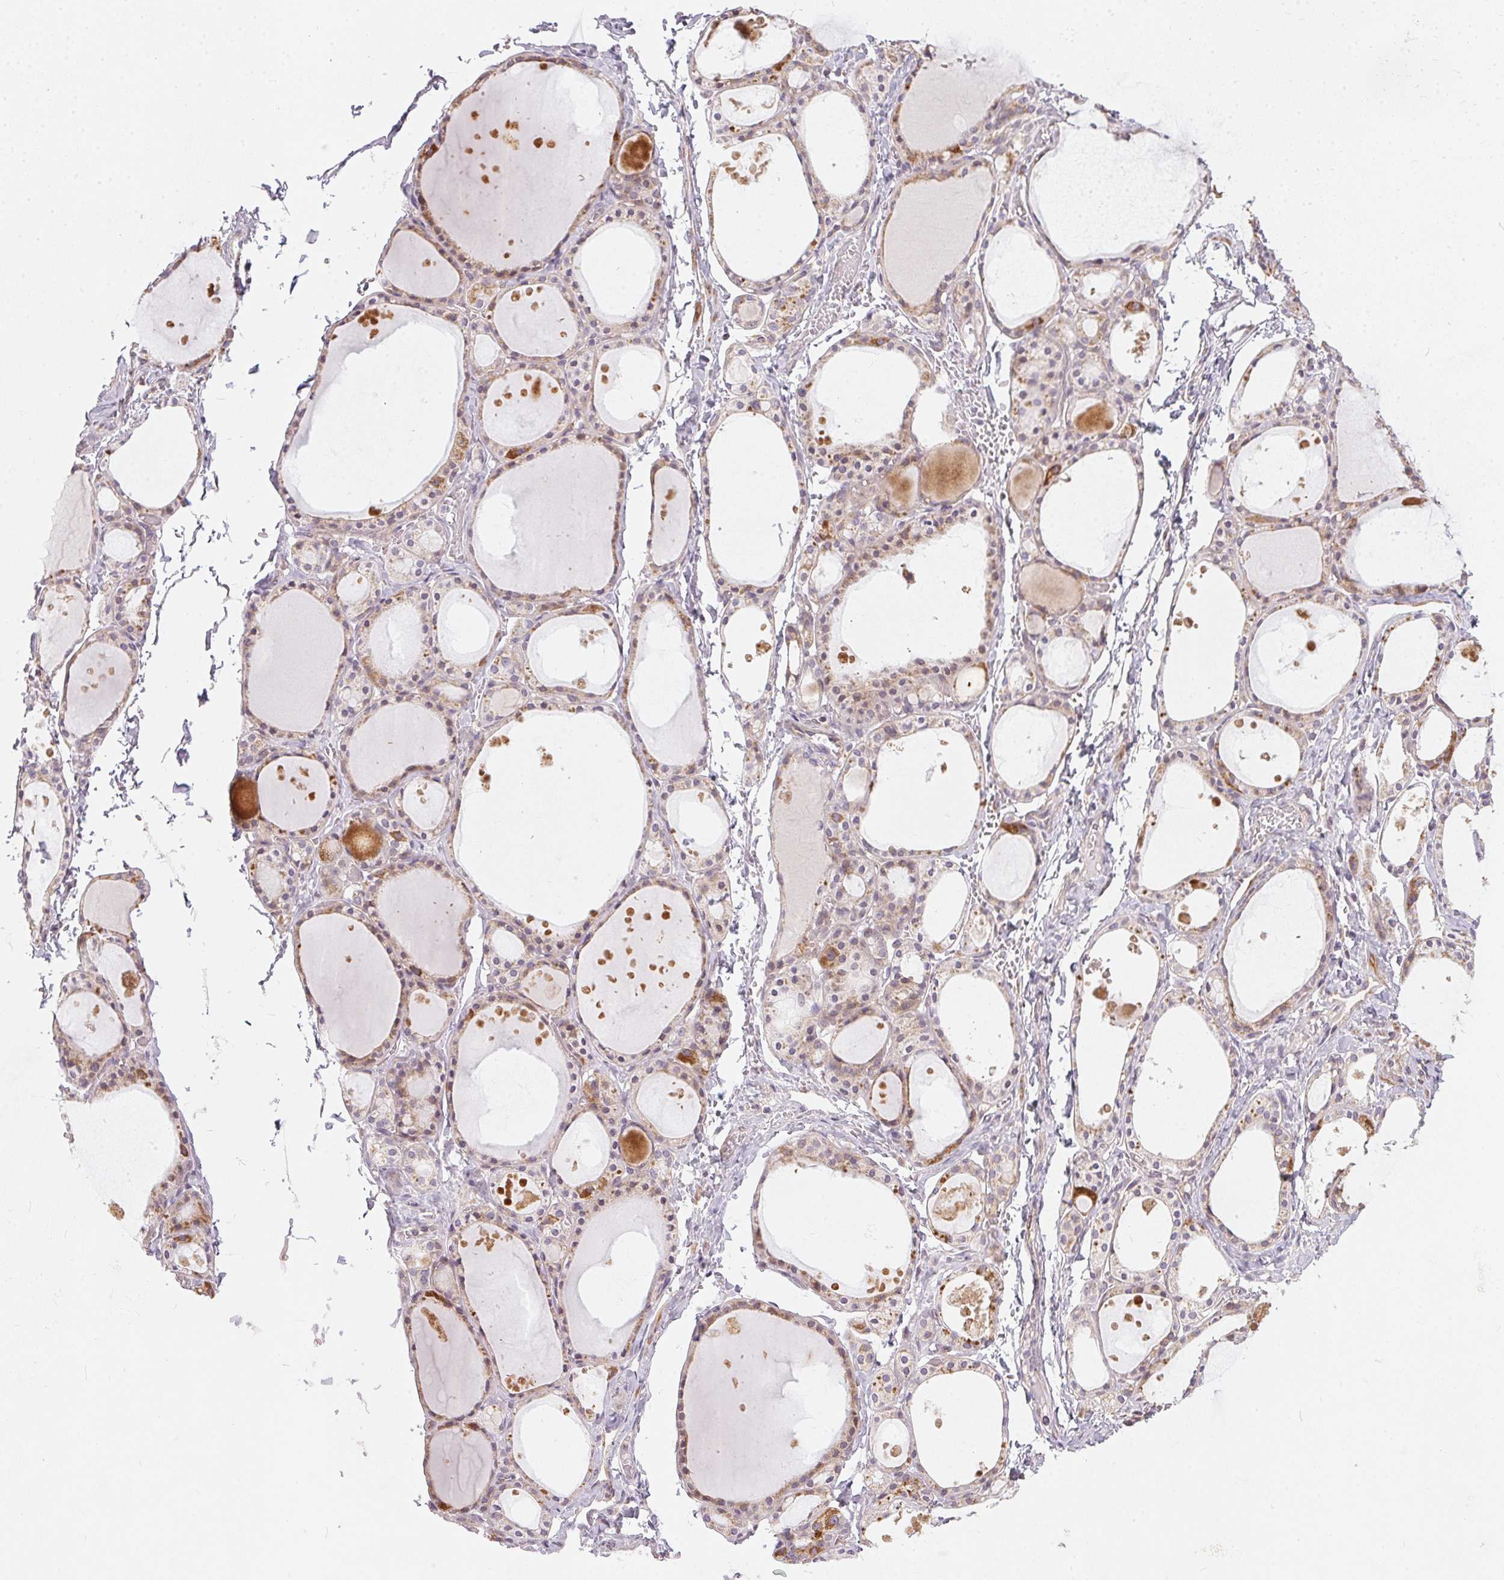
{"staining": {"intensity": "weak", "quantity": ">75%", "location": "cytoplasmic/membranous"}, "tissue": "thyroid gland", "cell_type": "Glandular cells", "image_type": "normal", "snomed": [{"axis": "morphology", "description": "Normal tissue, NOS"}, {"axis": "topography", "description": "Thyroid gland"}], "caption": "The immunohistochemical stain highlights weak cytoplasmic/membranous expression in glandular cells of benign thyroid gland. The staining was performed using DAB (3,3'-diaminobenzidine), with brown indicating positive protein expression. Nuclei are stained blue with hematoxylin.", "gene": "VWA5B2", "patient": {"sex": "male", "age": 68}}